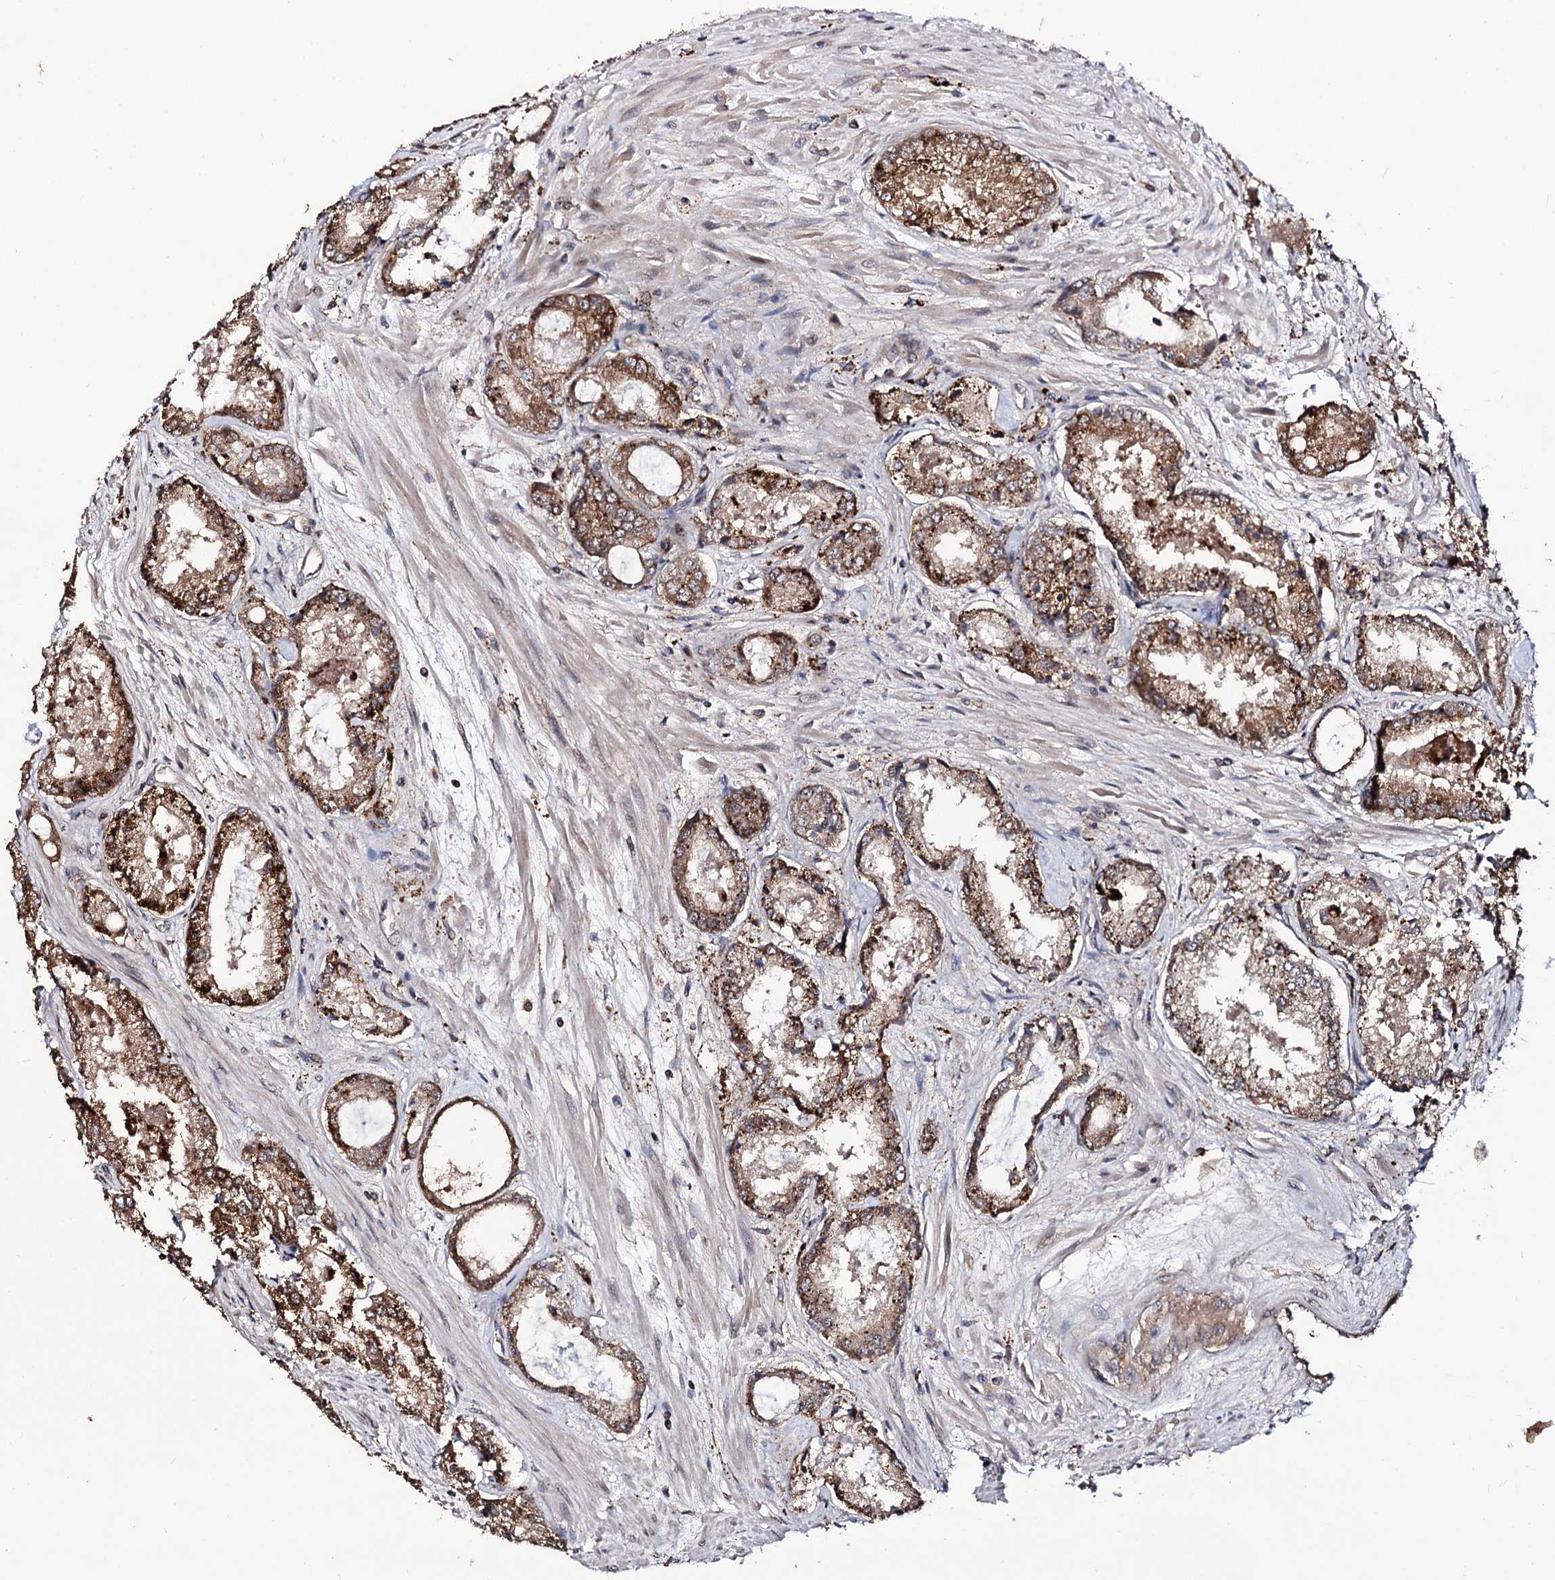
{"staining": {"intensity": "strong", "quantity": ">75%", "location": "cytoplasmic/membranous"}, "tissue": "prostate cancer", "cell_type": "Tumor cells", "image_type": "cancer", "snomed": [{"axis": "morphology", "description": "Adenocarcinoma, Low grade"}, {"axis": "topography", "description": "Prostate"}], "caption": "Prostate cancer (low-grade adenocarcinoma) was stained to show a protein in brown. There is high levels of strong cytoplasmic/membranous staining in approximately >75% of tumor cells.", "gene": "MICAL2", "patient": {"sex": "male", "age": 68}}